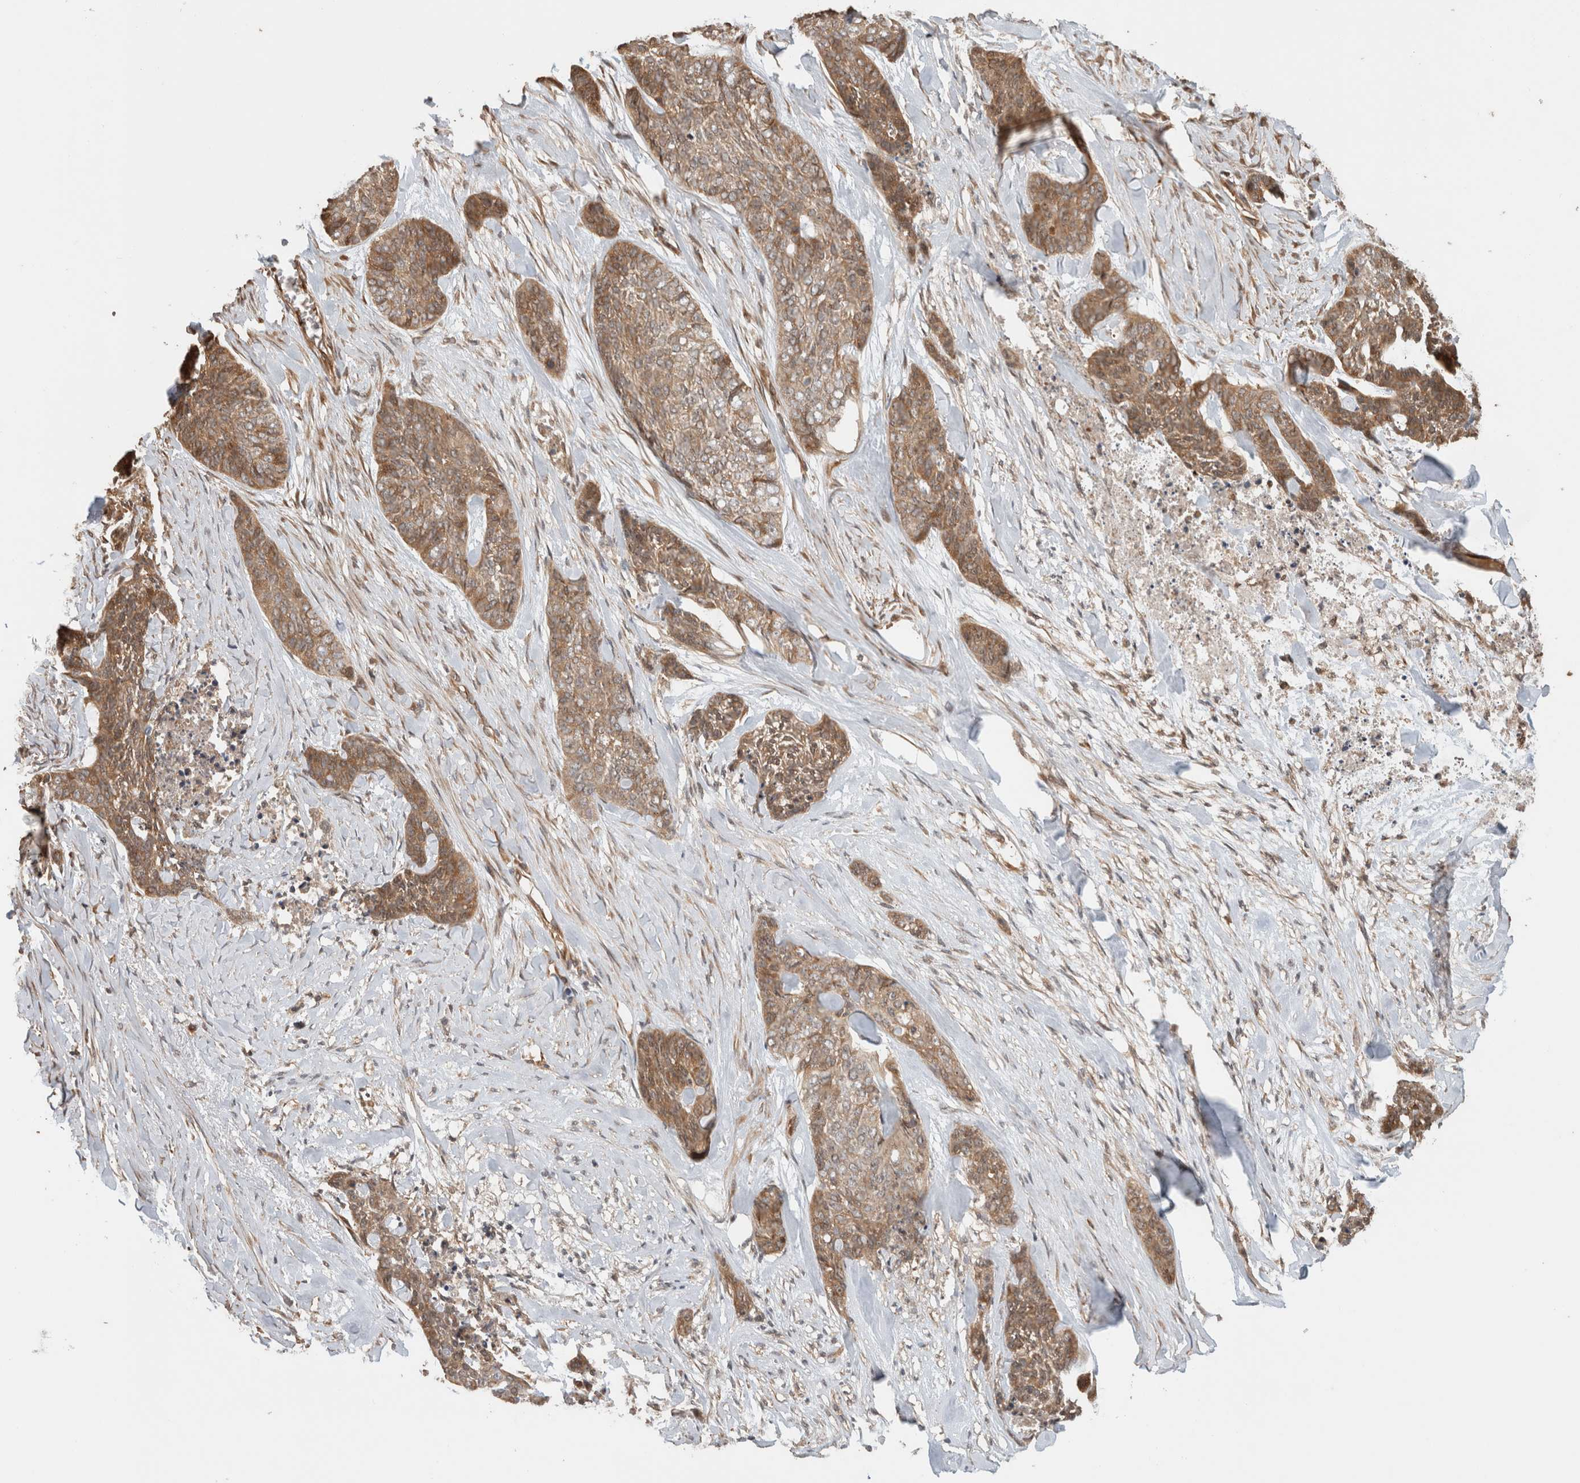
{"staining": {"intensity": "moderate", "quantity": ">75%", "location": "cytoplasmic/membranous"}, "tissue": "skin cancer", "cell_type": "Tumor cells", "image_type": "cancer", "snomed": [{"axis": "morphology", "description": "Basal cell carcinoma"}, {"axis": "topography", "description": "Skin"}], "caption": "A high-resolution micrograph shows immunohistochemistry staining of skin cancer (basal cell carcinoma), which exhibits moderate cytoplasmic/membranous expression in about >75% of tumor cells. (DAB = brown stain, brightfield microscopy at high magnification).", "gene": "OTUD6B", "patient": {"sex": "female", "age": 64}}